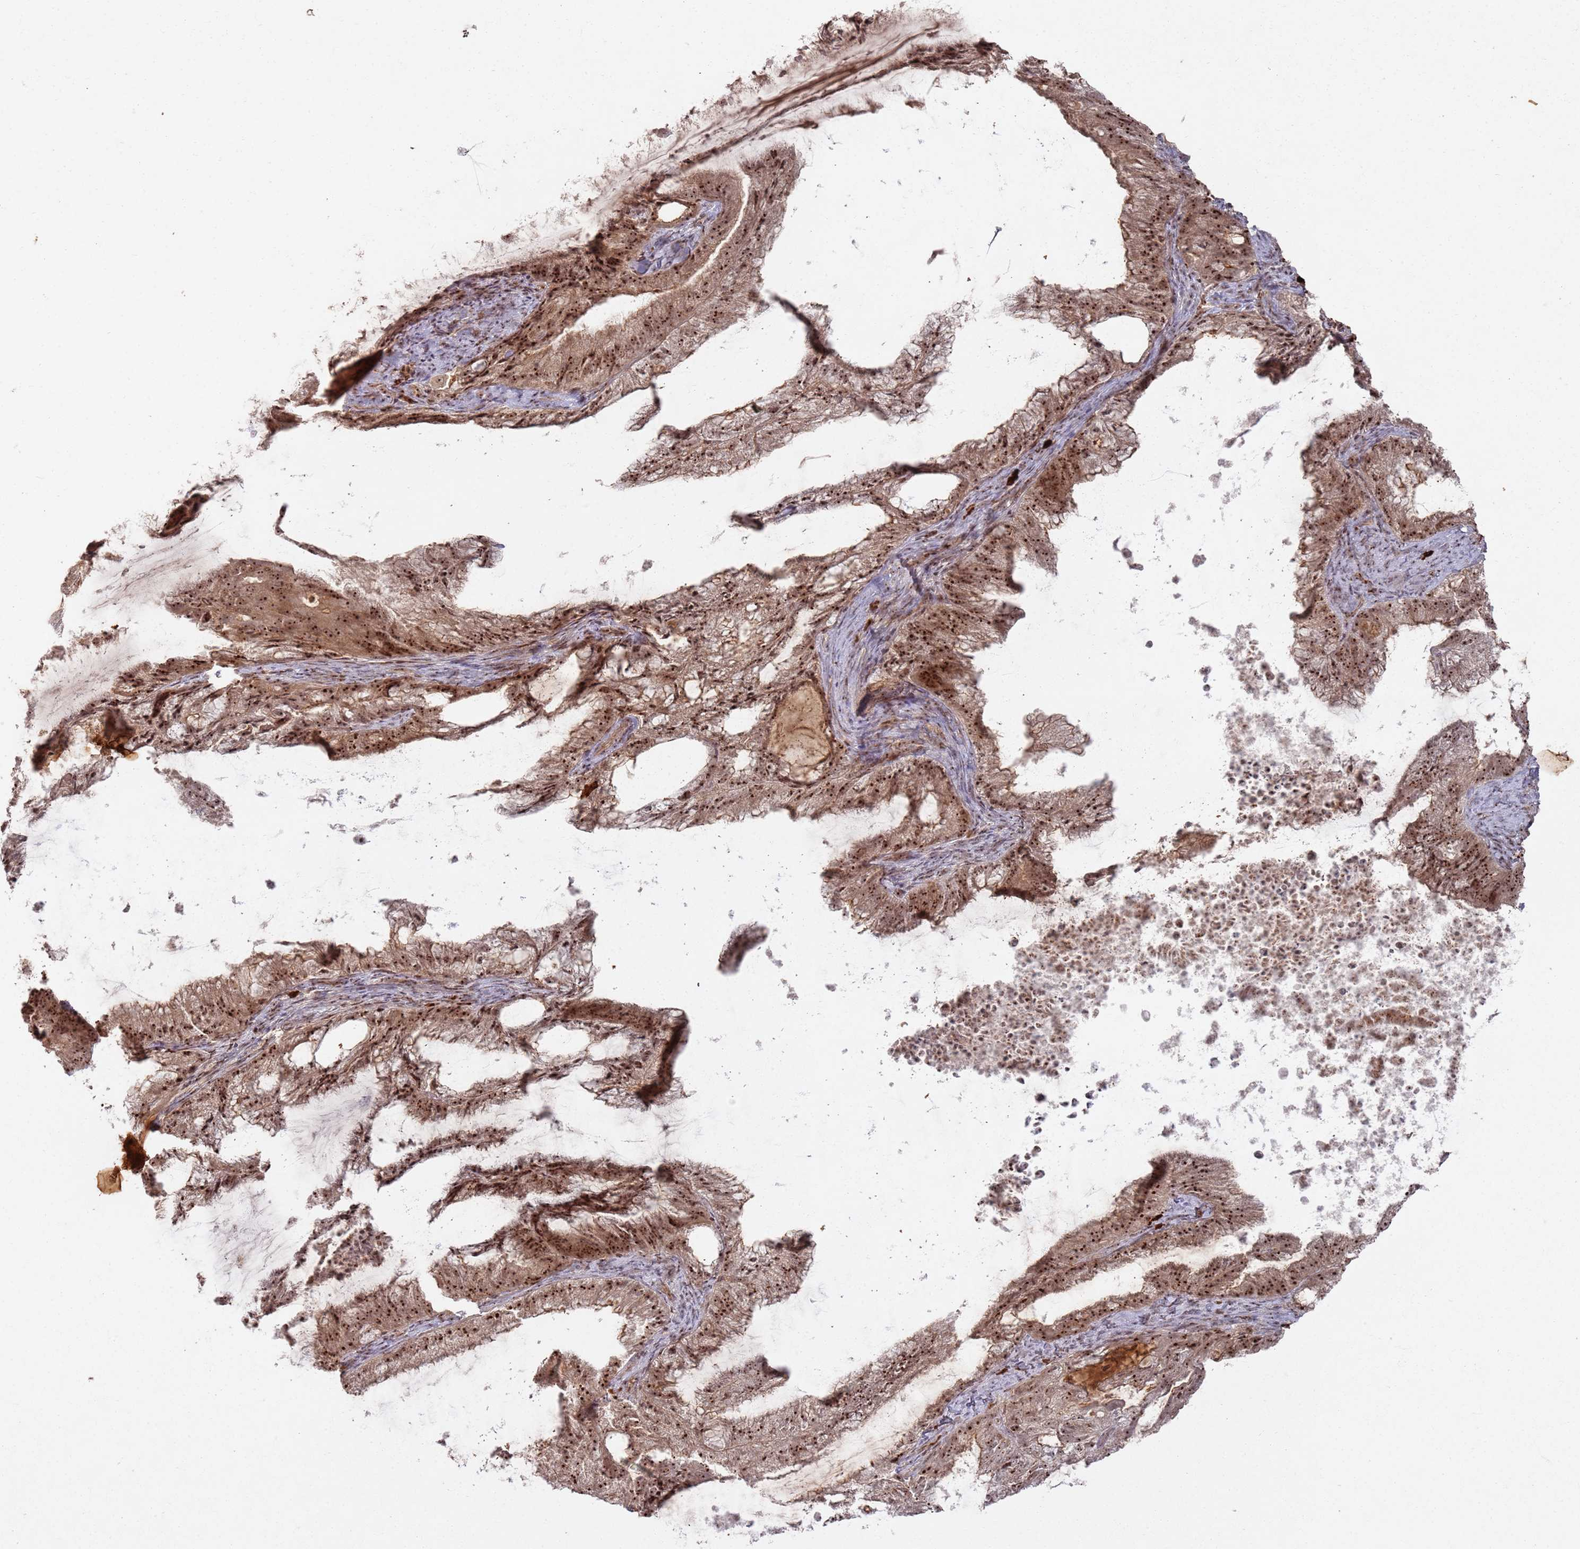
{"staining": {"intensity": "strong", "quantity": ">75%", "location": "nuclear"}, "tissue": "endometrial cancer", "cell_type": "Tumor cells", "image_type": "cancer", "snomed": [{"axis": "morphology", "description": "Adenocarcinoma, NOS"}, {"axis": "topography", "description": "Endometrium"}], "caption": "About >75% of tumor cells in endometrial cancer show strong nuclear protein expression as visualized by brown immunohistochemical staining.", "gene": "UTP11", "patient": {"sex": "female", "age": 86}}